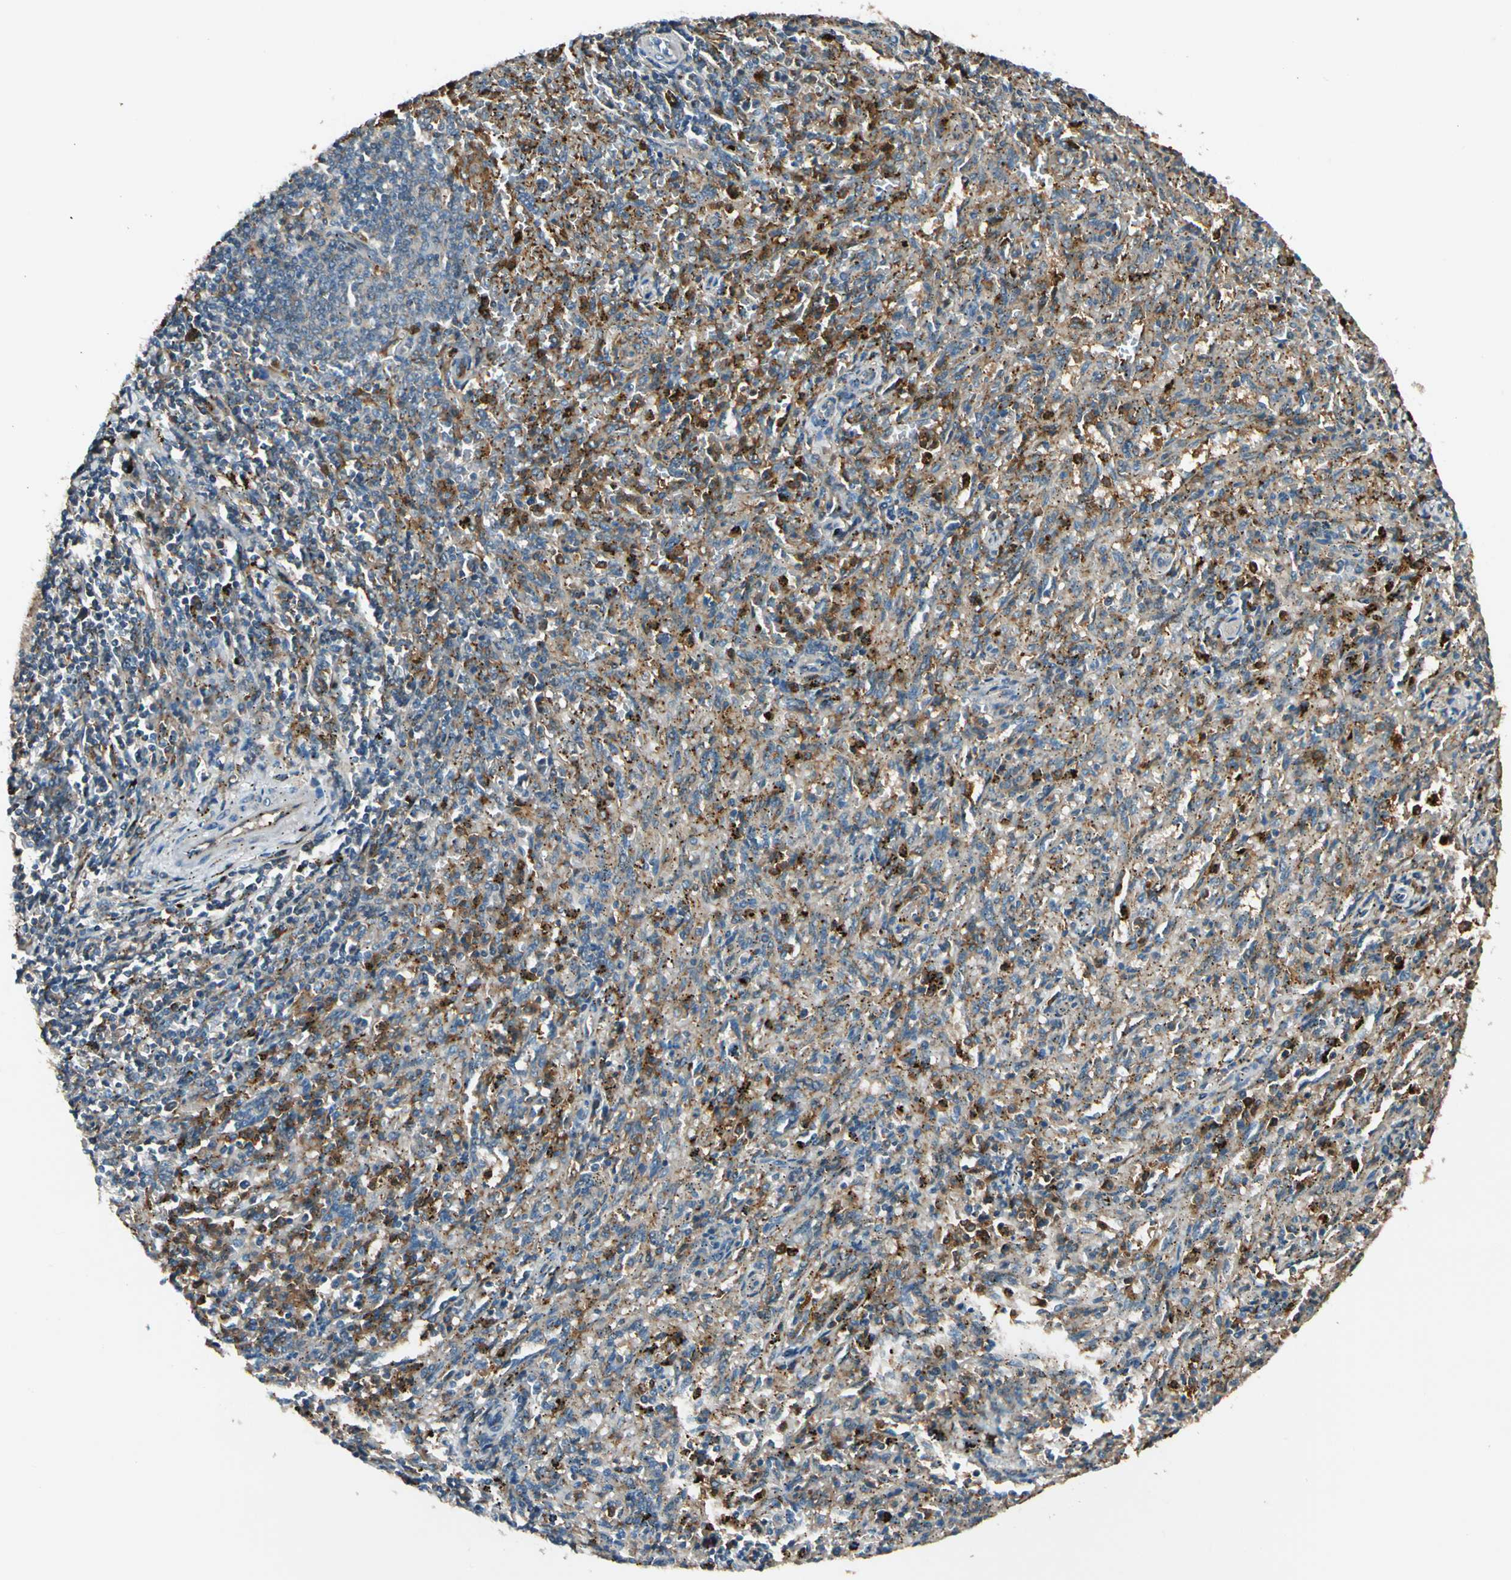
{"staining": {"intensity": "moderate", "quantity": ">75%", "location": "cytoplasmic/membranous"}, "tissue": "spleen", "cell_type": "Cells in red pulp", "image_type": "normal", "snomed": [{"axis": "morphology", "description": "Normal tissue, NOS"}, {"axis": "topography", "description": "Spleen"}], "caption": "Spleen stained with immunohistochemistry (IHC) displays moderate cytoplasmic/membranous staining in about >75% of cells in red pulp.", "gene": "STX11", "patient": {"sex": "female", "age": 10}}